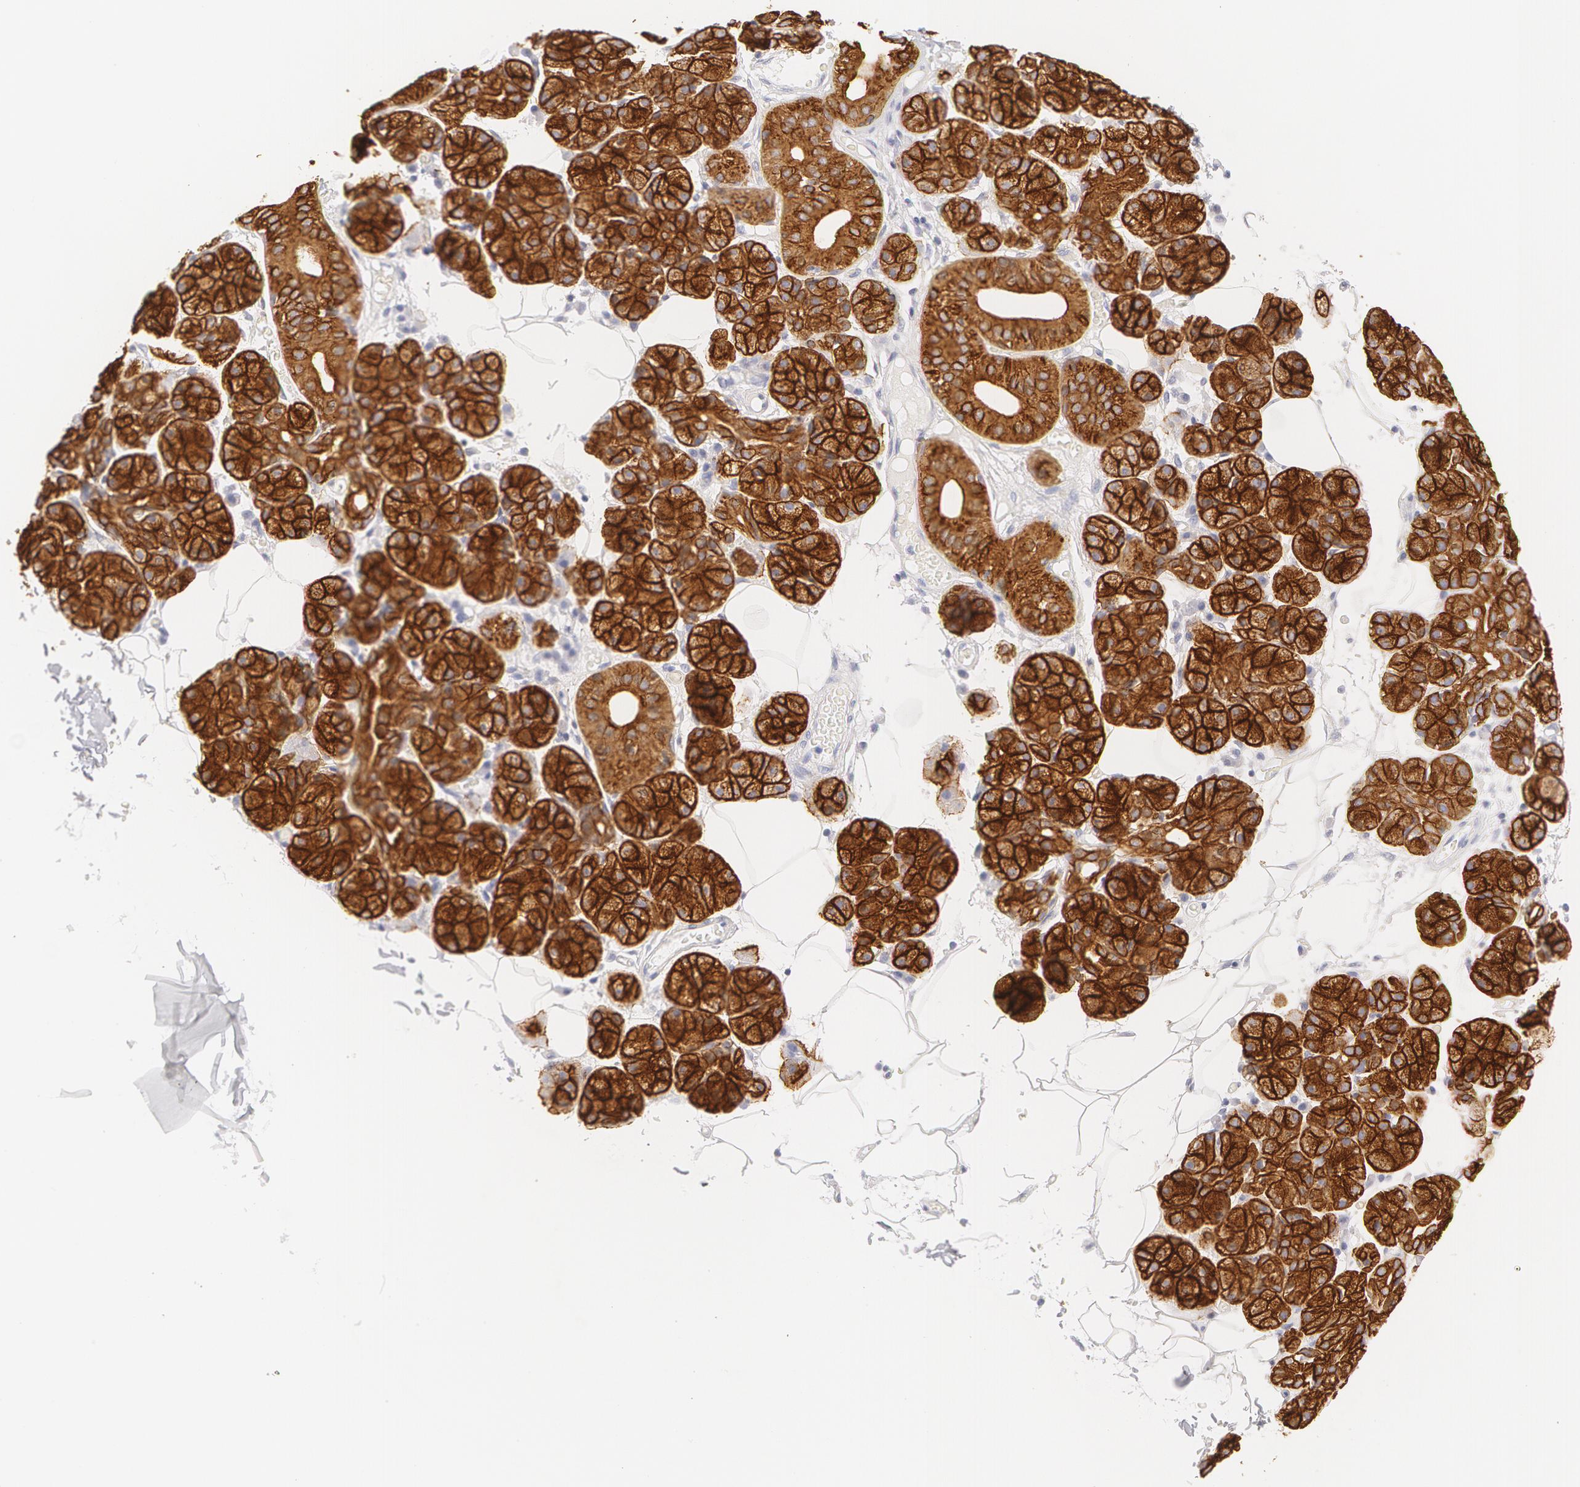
{"staining": {"intensity": "strong", "quantity": ">75%", "location": "cytoplasmic/membranous"}, "tissue": "salivary gland", "cell_type": "Glandular cells", "image_type": "normal", "snomed": [{"axis": "morphology", "description": "Normal tissue, NOS"}, {"axis": "topography", "description": "Salivary gland"}], "caption": "Strong cytoplasmic/membranous staining is seen in about >75% of glandular cells in normal salivary gland.", "gene": "KRT8", "patient": {"sex": "male", "age": 54}}